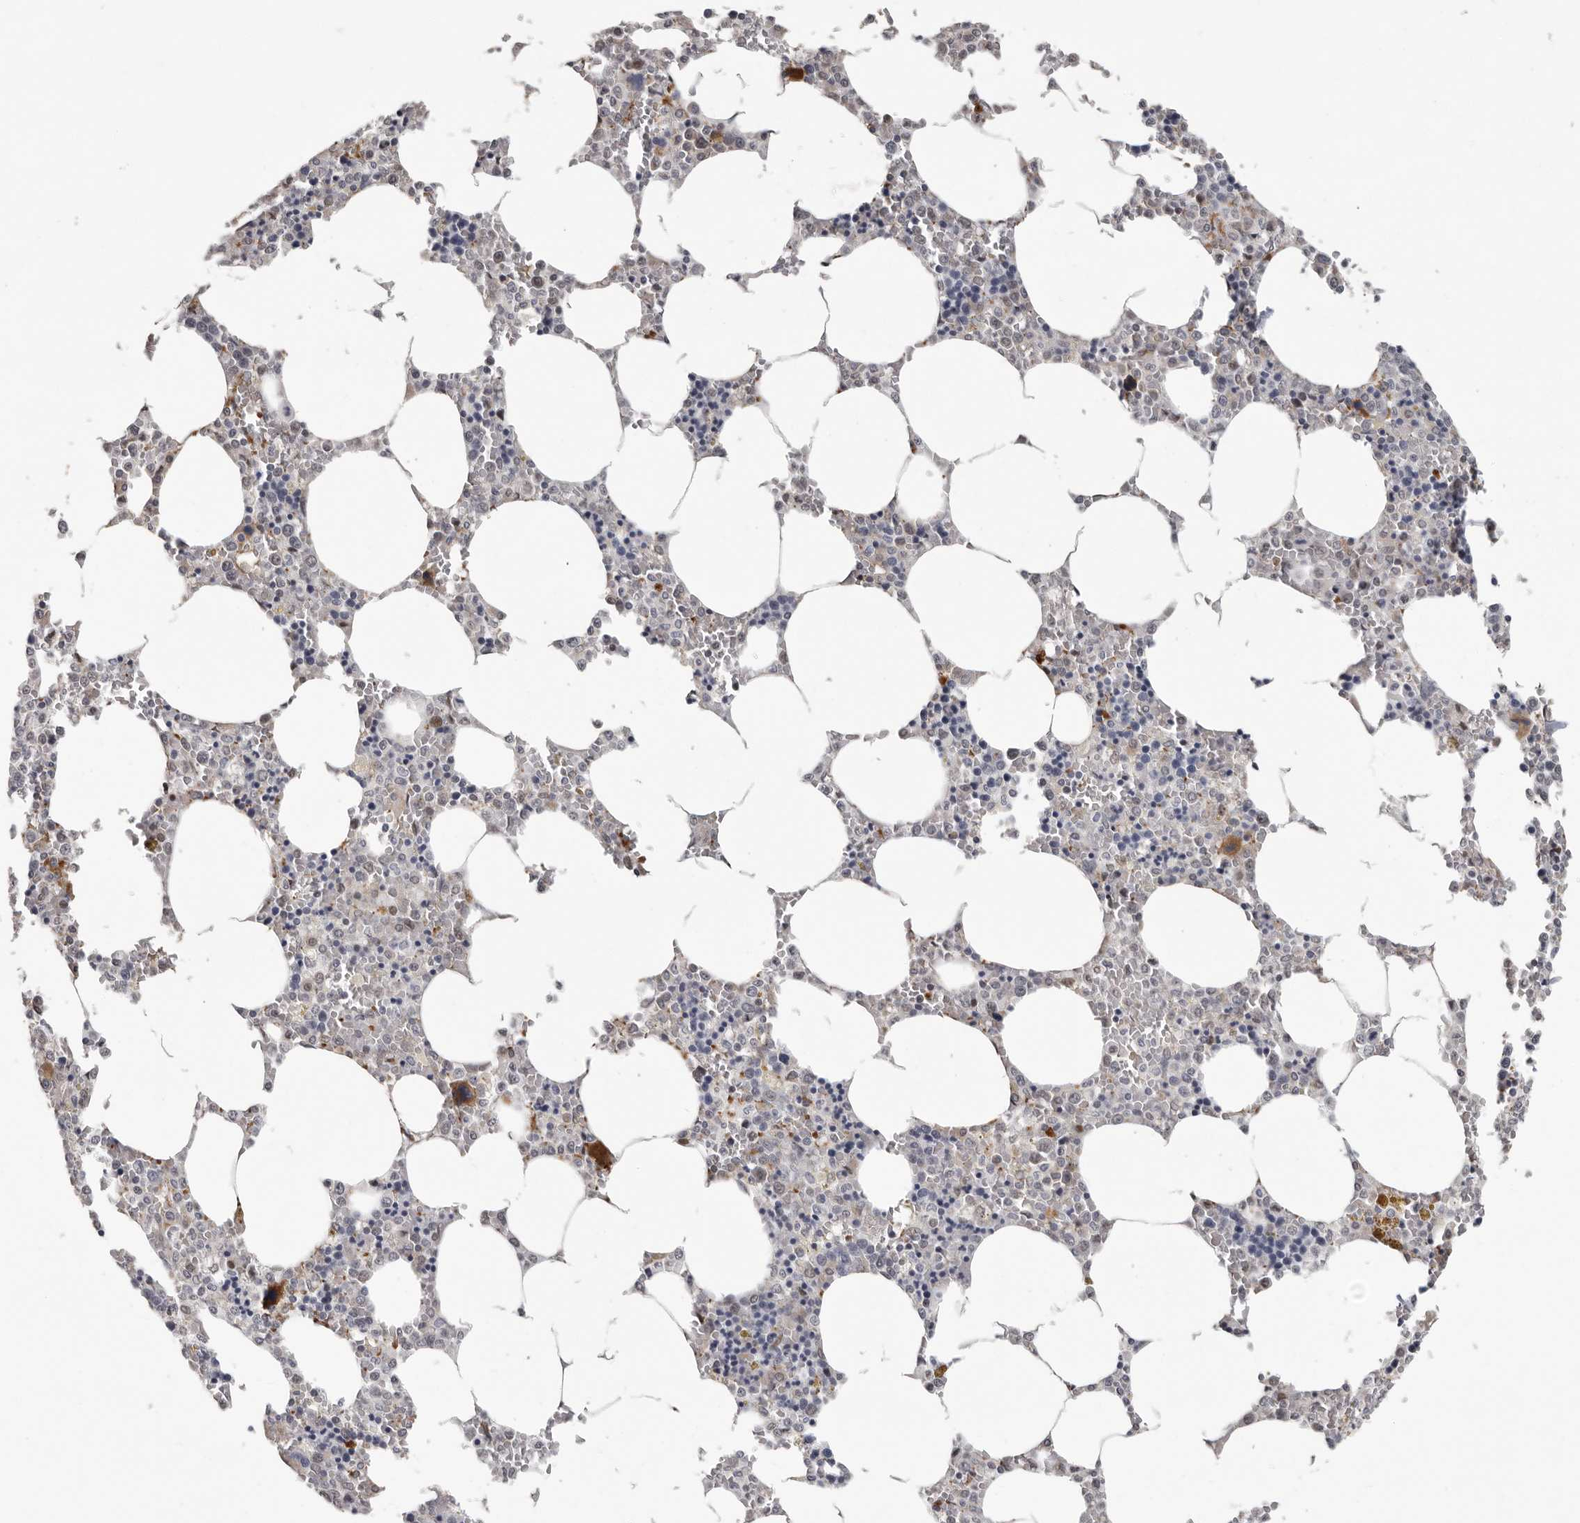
{"staining": {"intensity": "moderate", "quantity": "<25%", "location": "cytoplasmic/membranous"}, "tissue": "bone marrow", "cell_type": "Hematopoietic cells", "image_type": "normal", "snomed": [{"axis": "morphology", "description": "Normal tissue, NOS"}, {"axis": "topography", "description": "Bone marrow"}], "caption": "A photomicrograph of human bone marrow stained for a protein reveals moderate cytoplasmic/membranous brown staining in hematopoietic cells. The staining is performed using DAB (3,3'-diaminobenzidine) brown chromogen to label protein expression. The nuclei are counter-stained blue using hematoxylin.", "gene": "RALGPS2", "patient": {"sex": "male", "age": 70}}